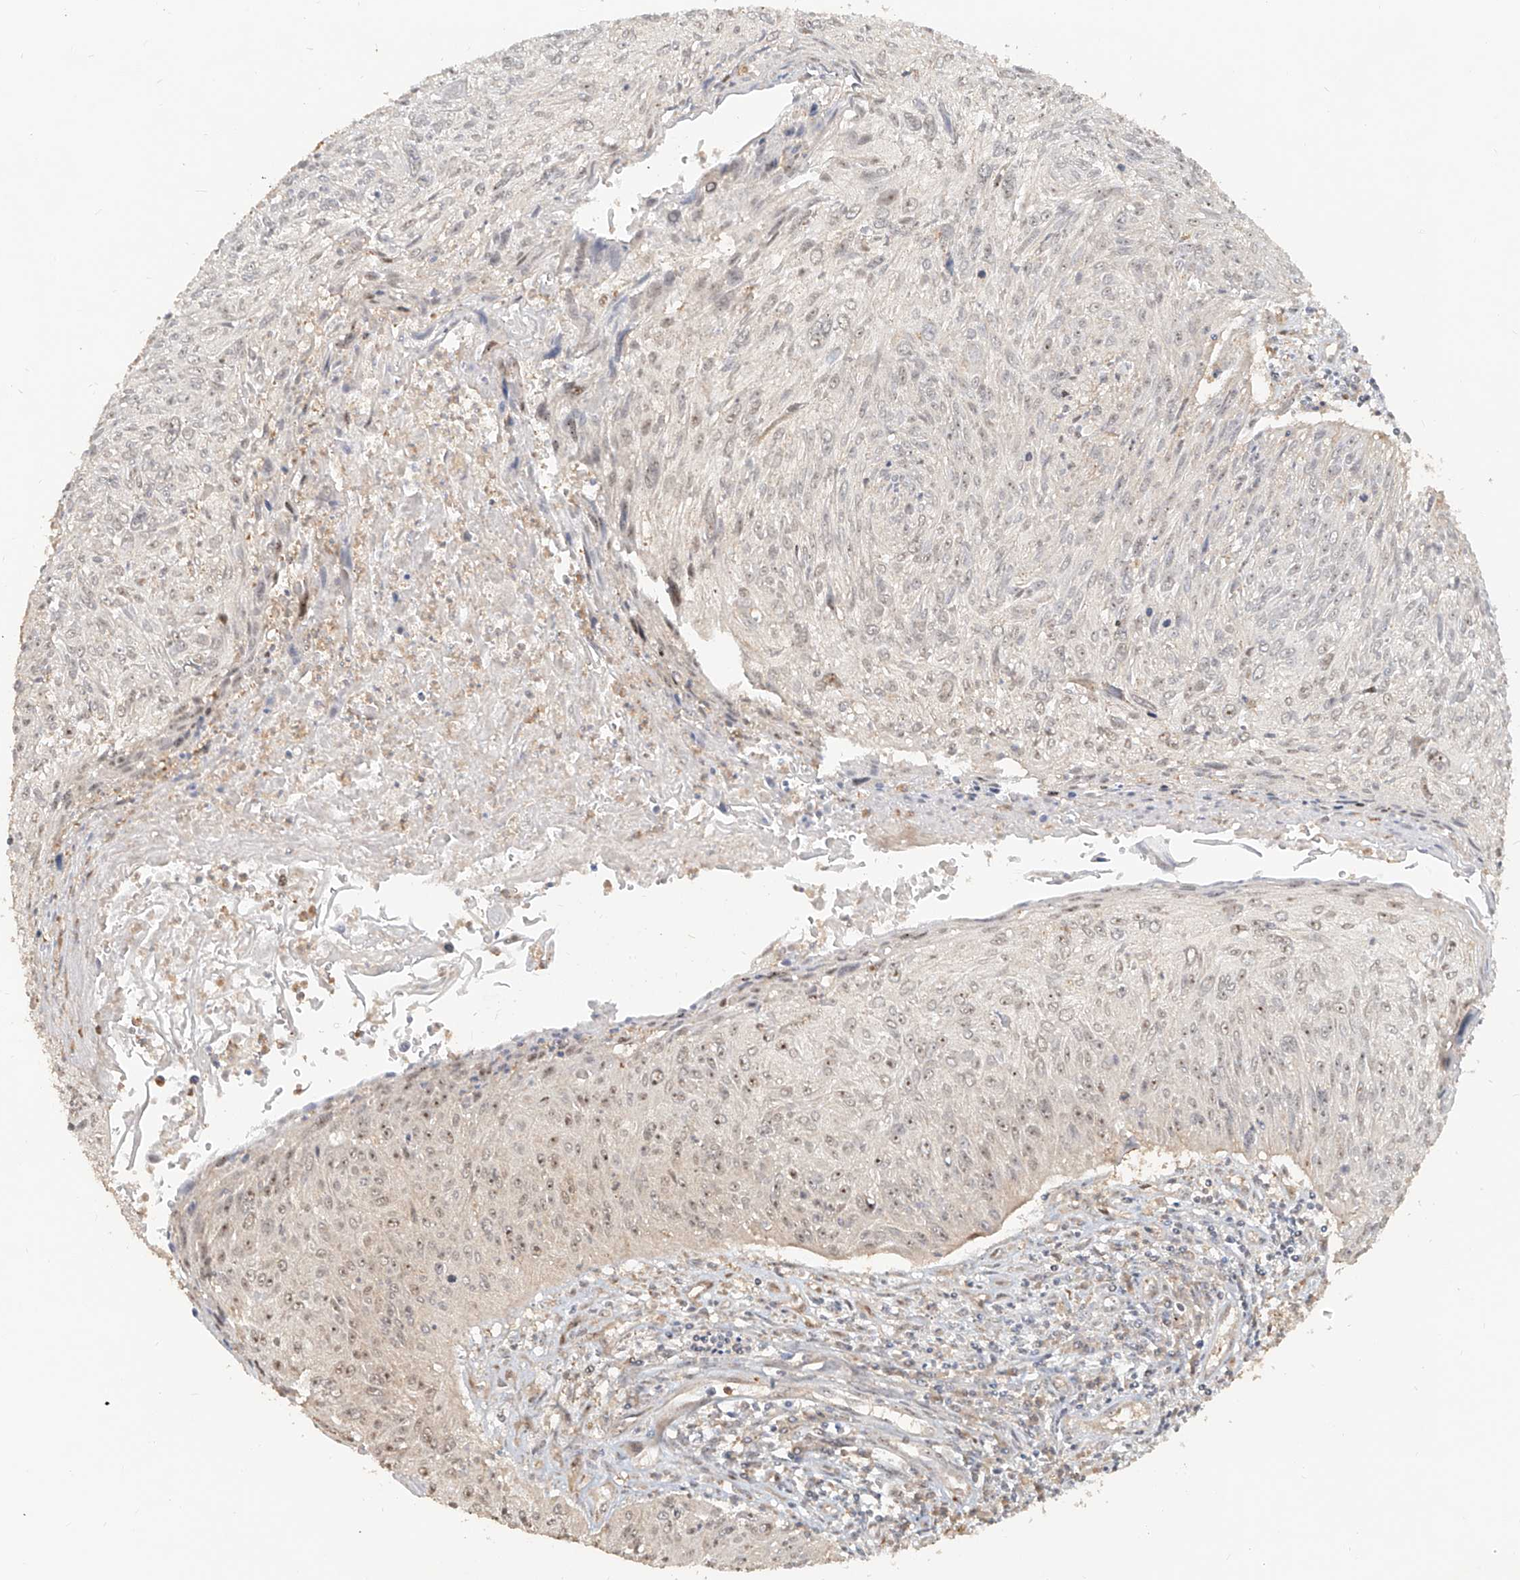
{"staining": {"intensity": "weak", "quantity": "25%-75%", "location": "nuclear"}, "tissue": "cervical cancer", "cell_type": "Tumor cells", "image_type": "cancer", "snomed": [{"axis": "morphology", "description": "Squamous cell carcinoma, NOS"}, {"axis": "topography", "description": "Cervix"}], "caption": "The photomicrograph demonstrates immunohistochemical staining of cervical cancer. There is weak nuclear expression is appreciated in about 25%-75% of tumor cells.", "gene": "BYSL", "patient": {"sex": "female", "age": 51}}